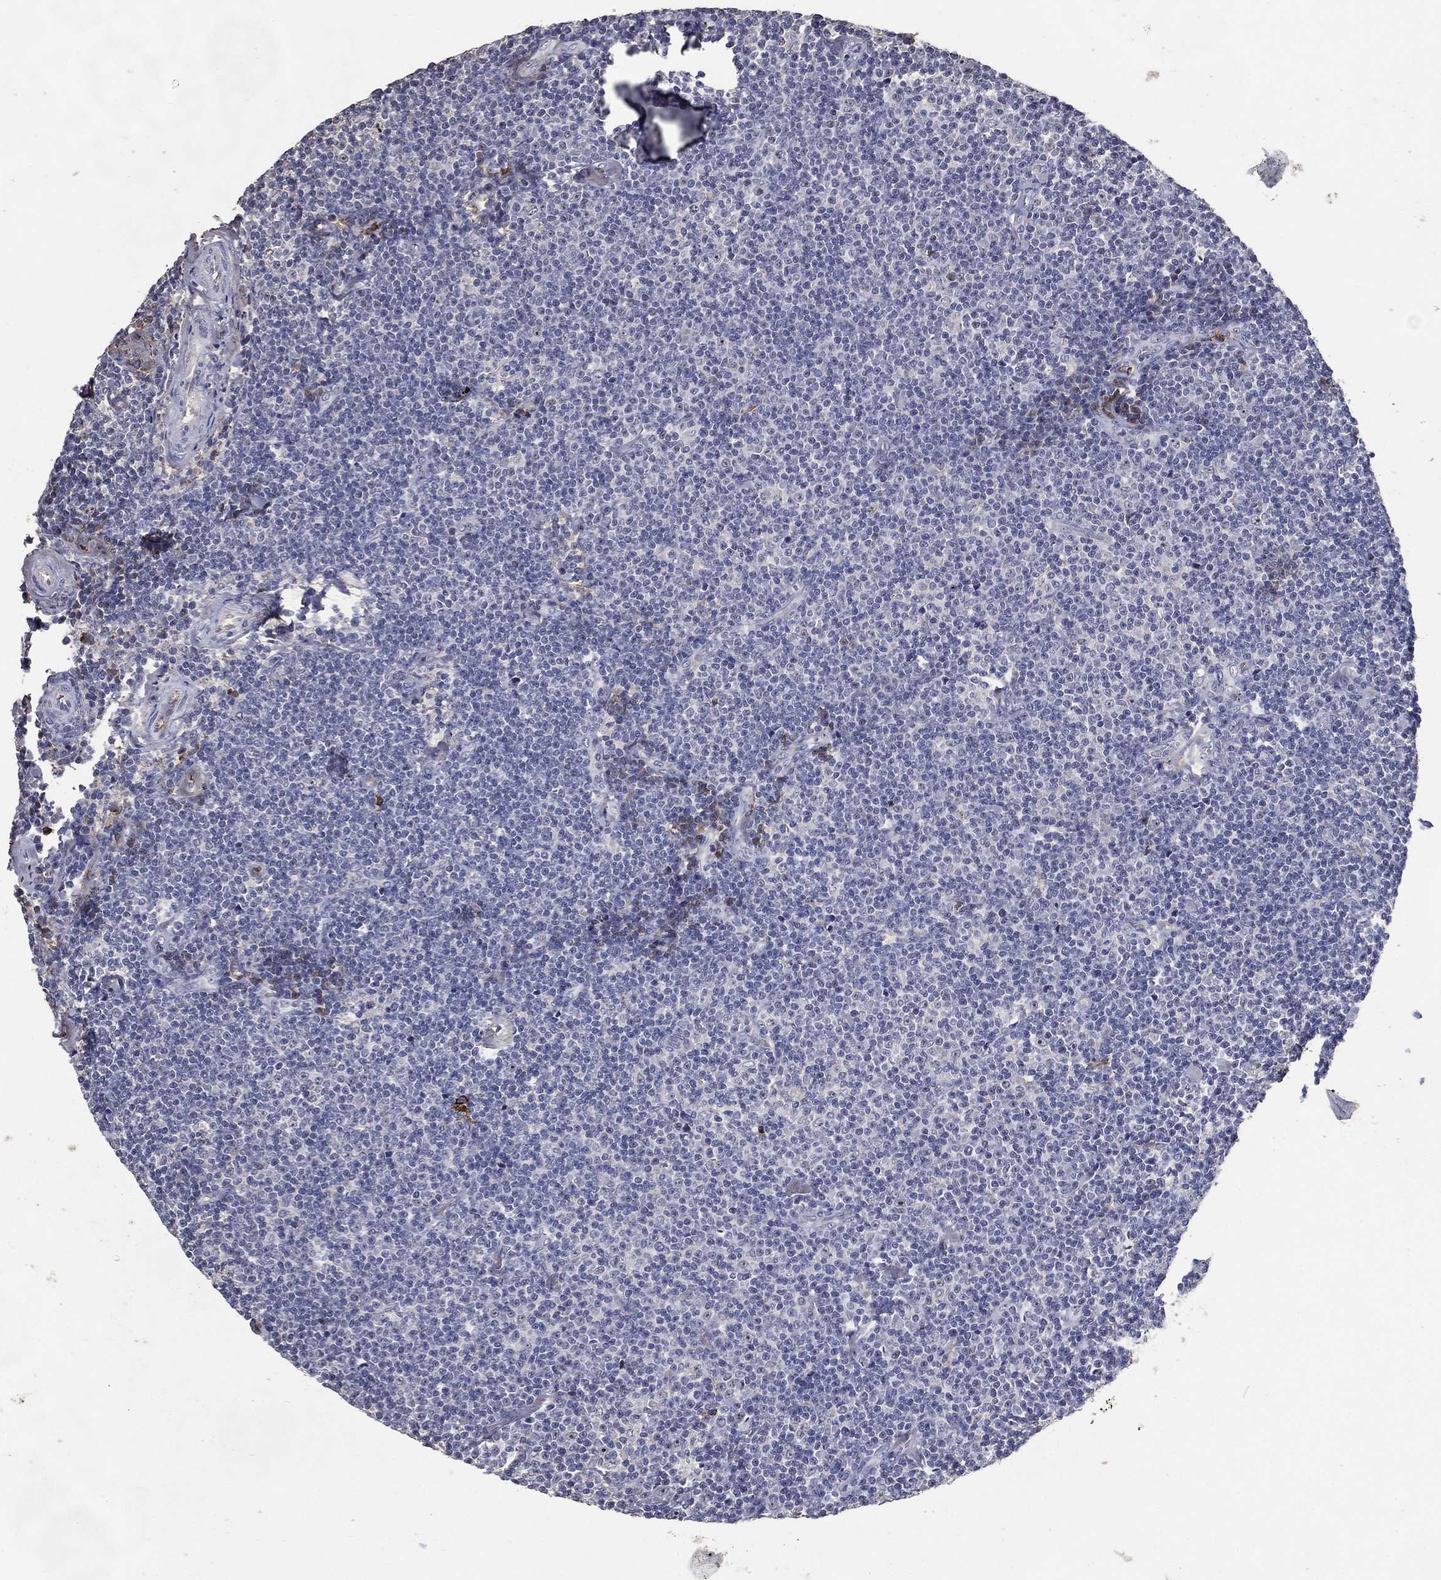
{"staining": {"intensity": "negative", "quantity": "none", "location": "none"}, "tissue": "lymphoma", "cell_type": "Tumor cells", "image_type": "cancer", "snomed": [{"axis": "morphology", "description": "Malignant lymphoma, non-Hodgkin's type, Low grade"}, {"axis": "topography", "description": "Lymph node"}], "caption": "Histopathology image shows no significant protein expression in tumor cells of lymphoma. The staining is performed using DAB (3,3'-diaminobenzidine) brown chromogen with nuclei counter-stained in using hematoxylin.", "gene": "EFNA1", "patient": {"sex": "male", "age": 81}}